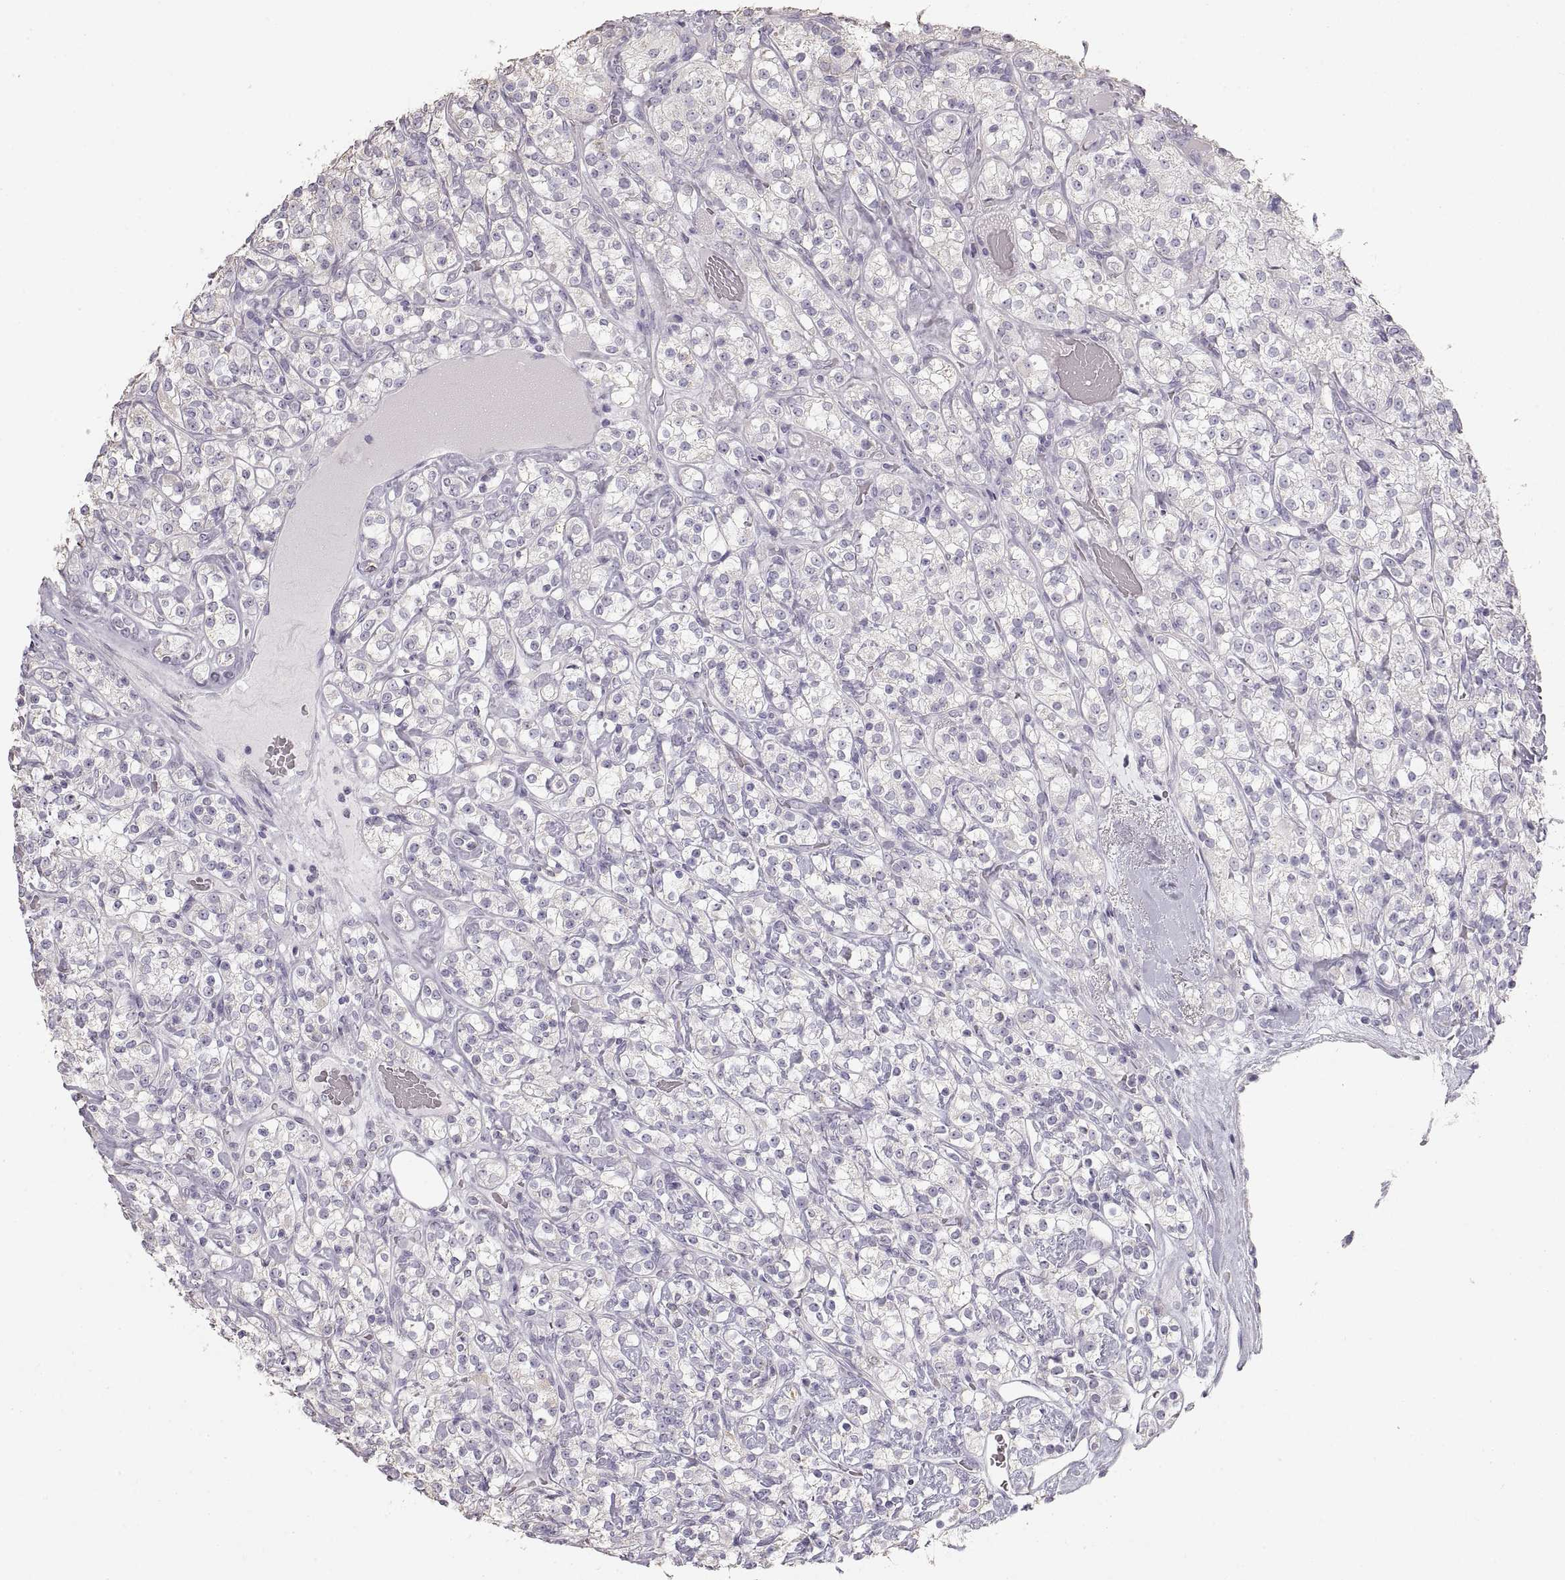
{"staining": {"intensity": "negative", "quantity": "none", "location": "none"}, "tissue": "renal cancer", "cell_type": "Tumor cells", "image_type": "cancer", "snomed": [{"axis": "morphology", "description": "Adenocarcinoma, NOS"}, {"axis": "topography", "description": "Kidney"}], "caption": "High power microscopy micrograph of an IHC image of adenocarcinoma (renal), revealing no significant expression in tumor cells.", "gene": "ZP3", "patient": {"sex": "male", "age": 77}}